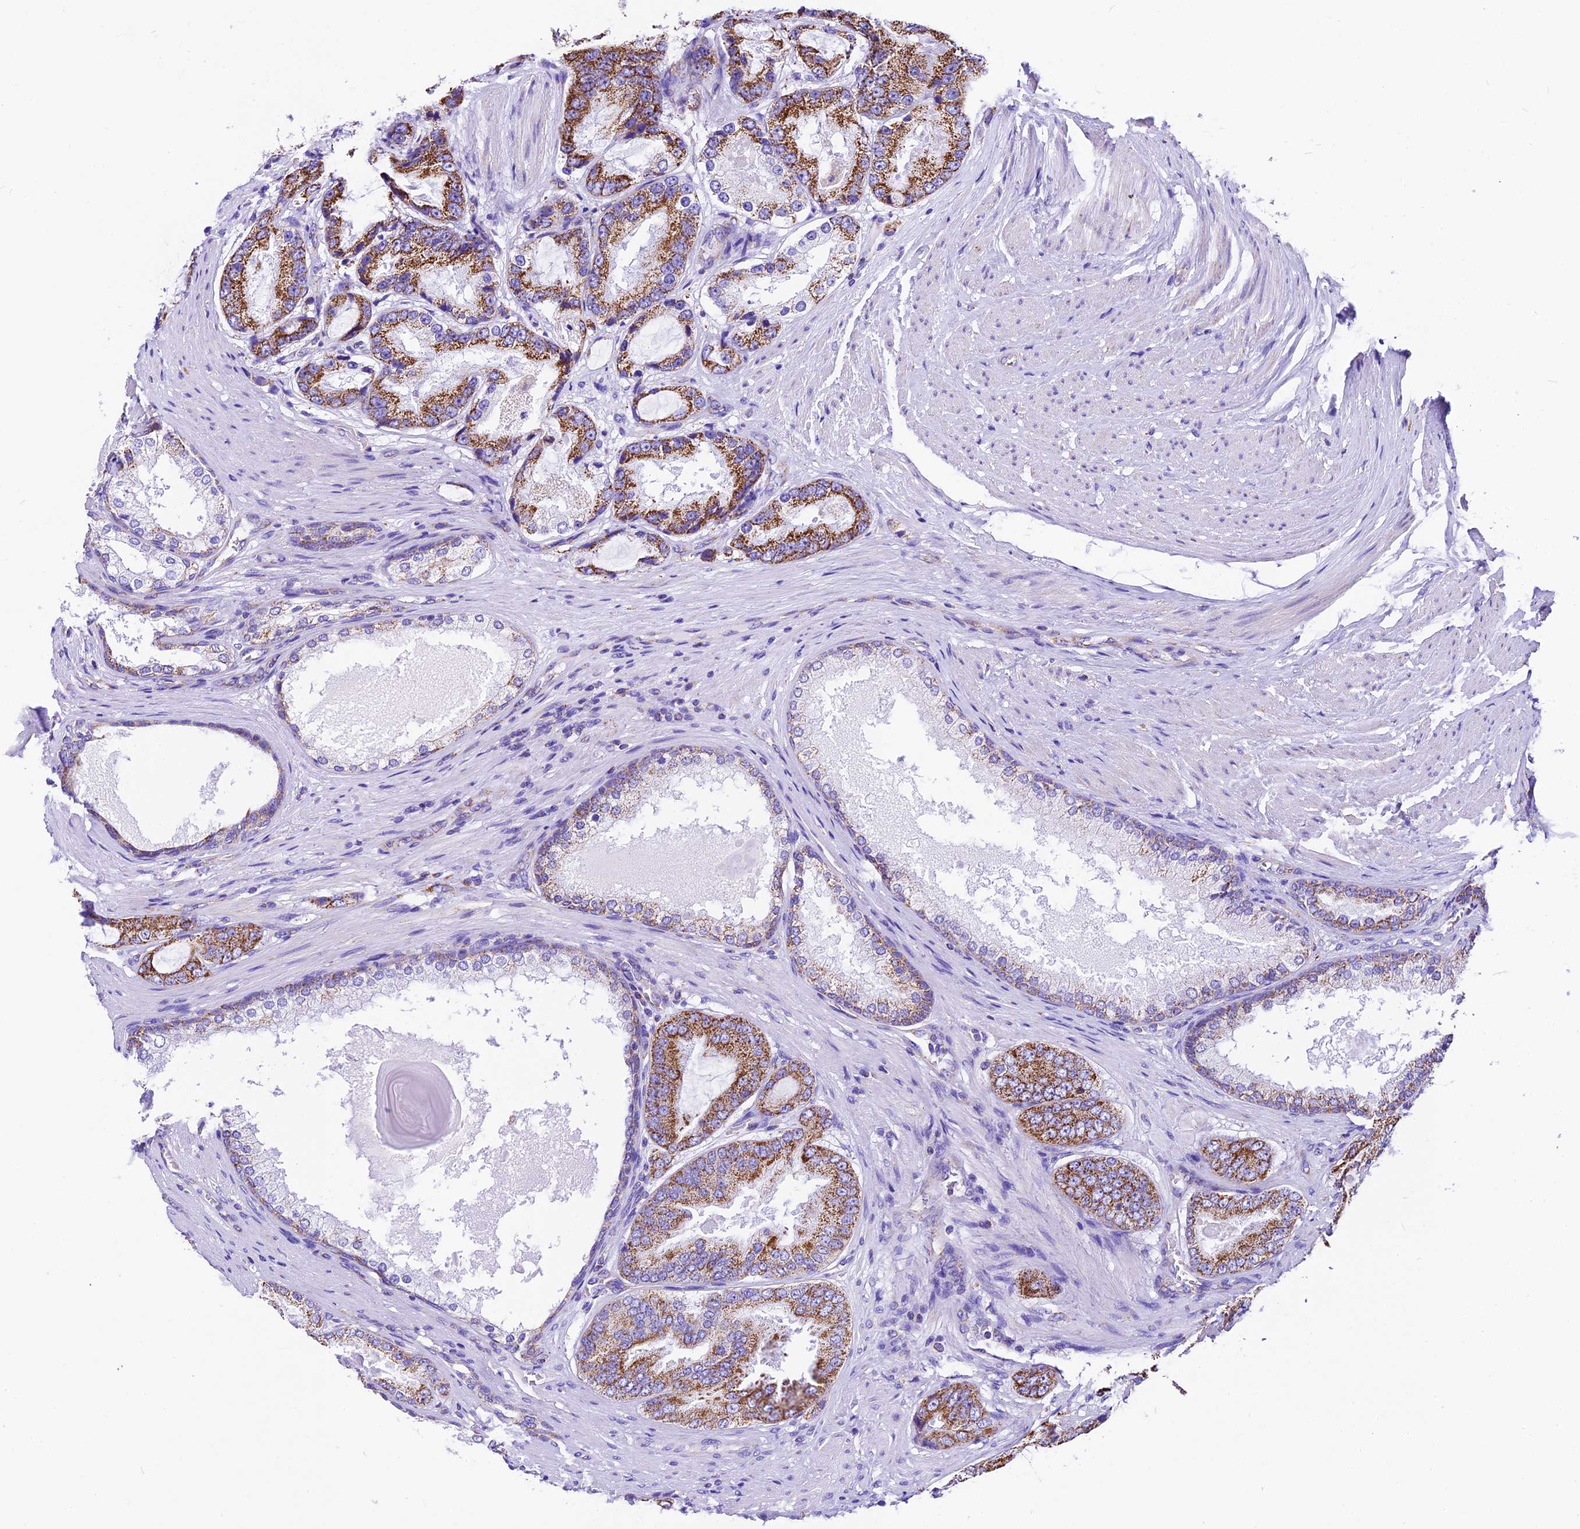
{"staining": {"intensity": "moderate", "quantity": ">75%", "location": "cytoplasmic/membranous"}, "tissue": "prostate cancer", "cell_type": "Tumor cells", "image_type": "cancer", "snomed": [{"axis": "morphology", "description": "Adenocarcinoma, High grade"}, {"axis": "topography", "description": "Prostate"}], "caption": "Adenocarcinoma (high-grade) (prostate) stained with a brown dye exhibits moderate cytoplasmic/membranous positive positivity in approximately >75% of tumor cells.", "gene": "DCAF5", "patient": {"sex": "male", "age": 60}}